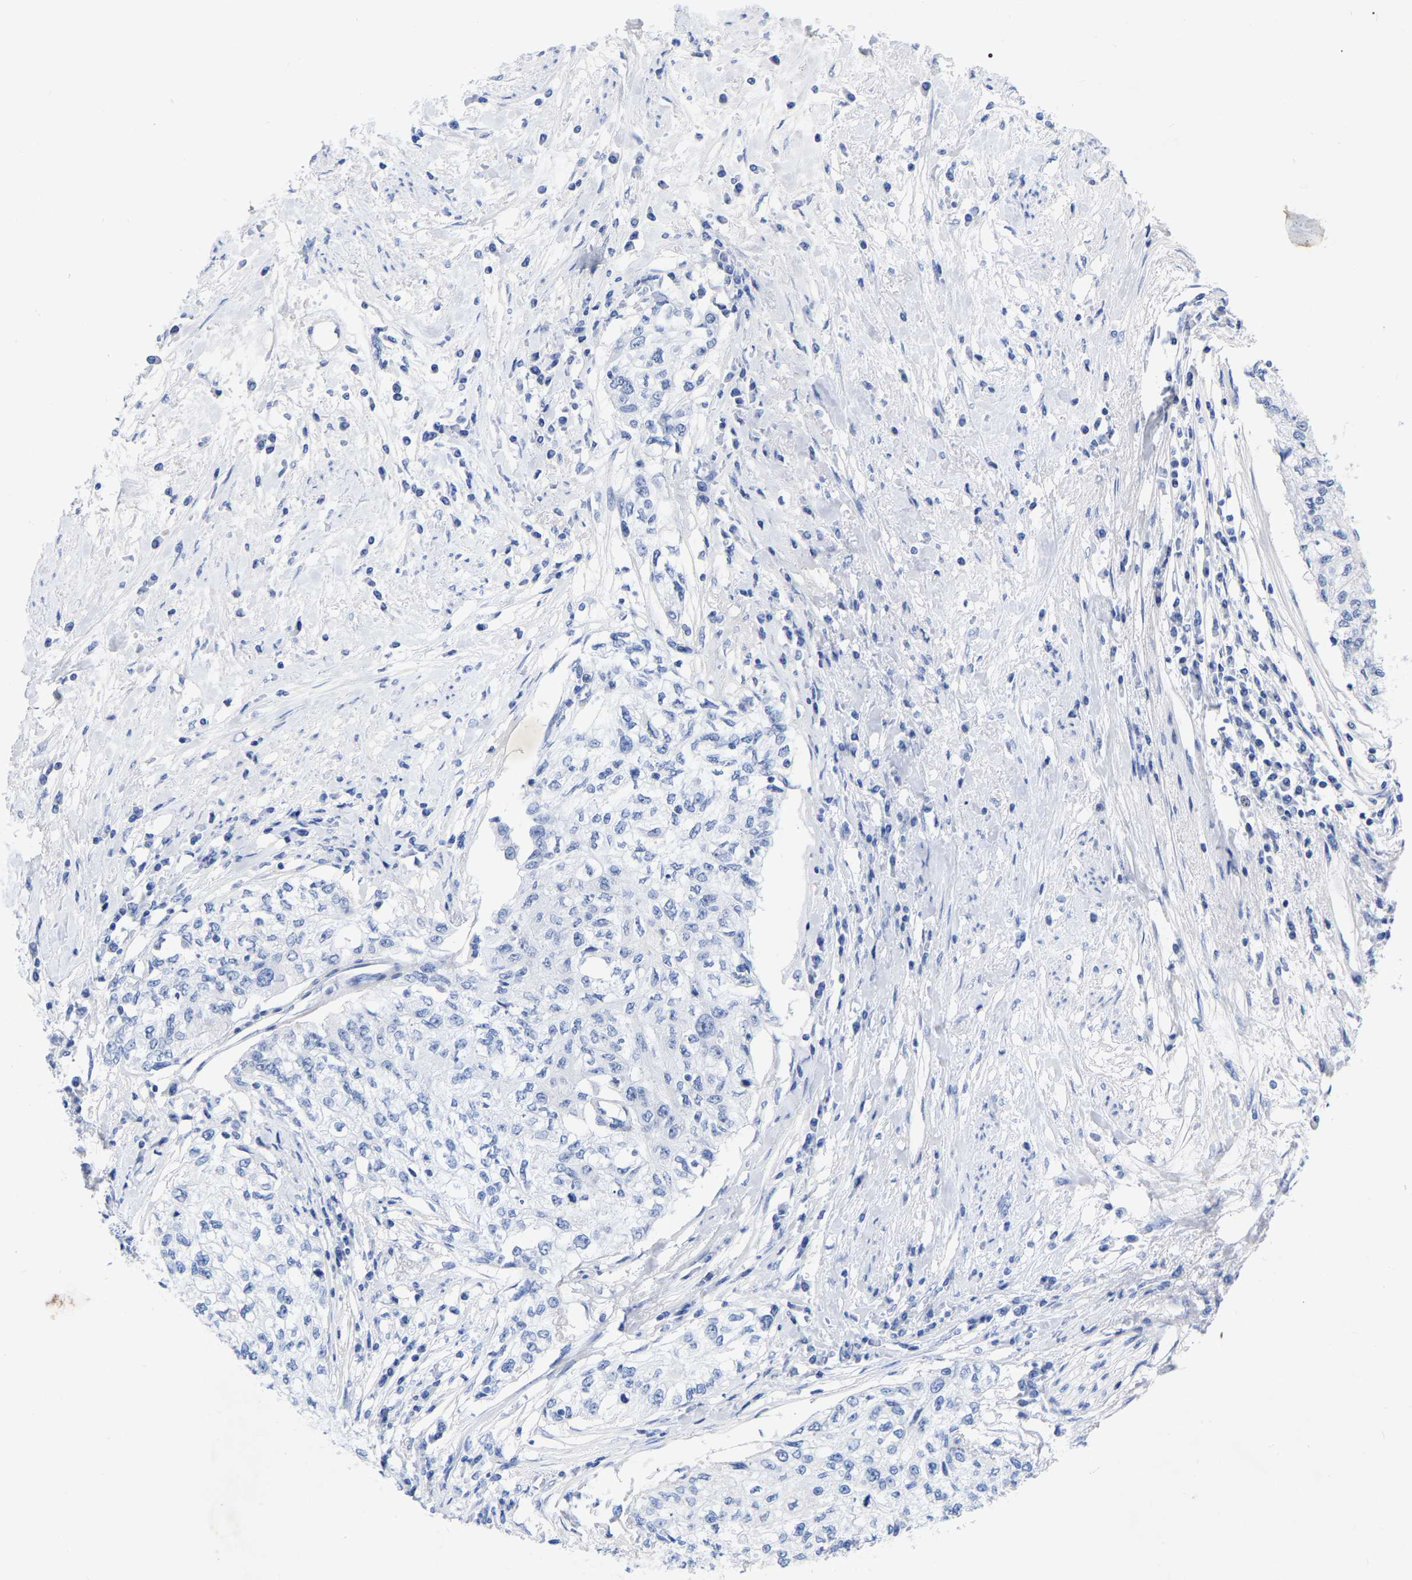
{"staining": {"intensity": "negative", "quantity": "none", "location": "none"}, "tissue": "cervical cancer", "cell_type": "Tumor cells", "image_type": "cancer", "snomed": [{"axis": "morphology", "description": "Squamous cell carcinoma, NOS"}, {"axis": "topography", "description": "Cervix"}], "caption": "Human cervical cancer (squamous cell carcinoma) stained for a protein using IHC displays no expression in tumor cells.", "gene": "ZNF629", "patient": {"sex": "female", "age": 57}}